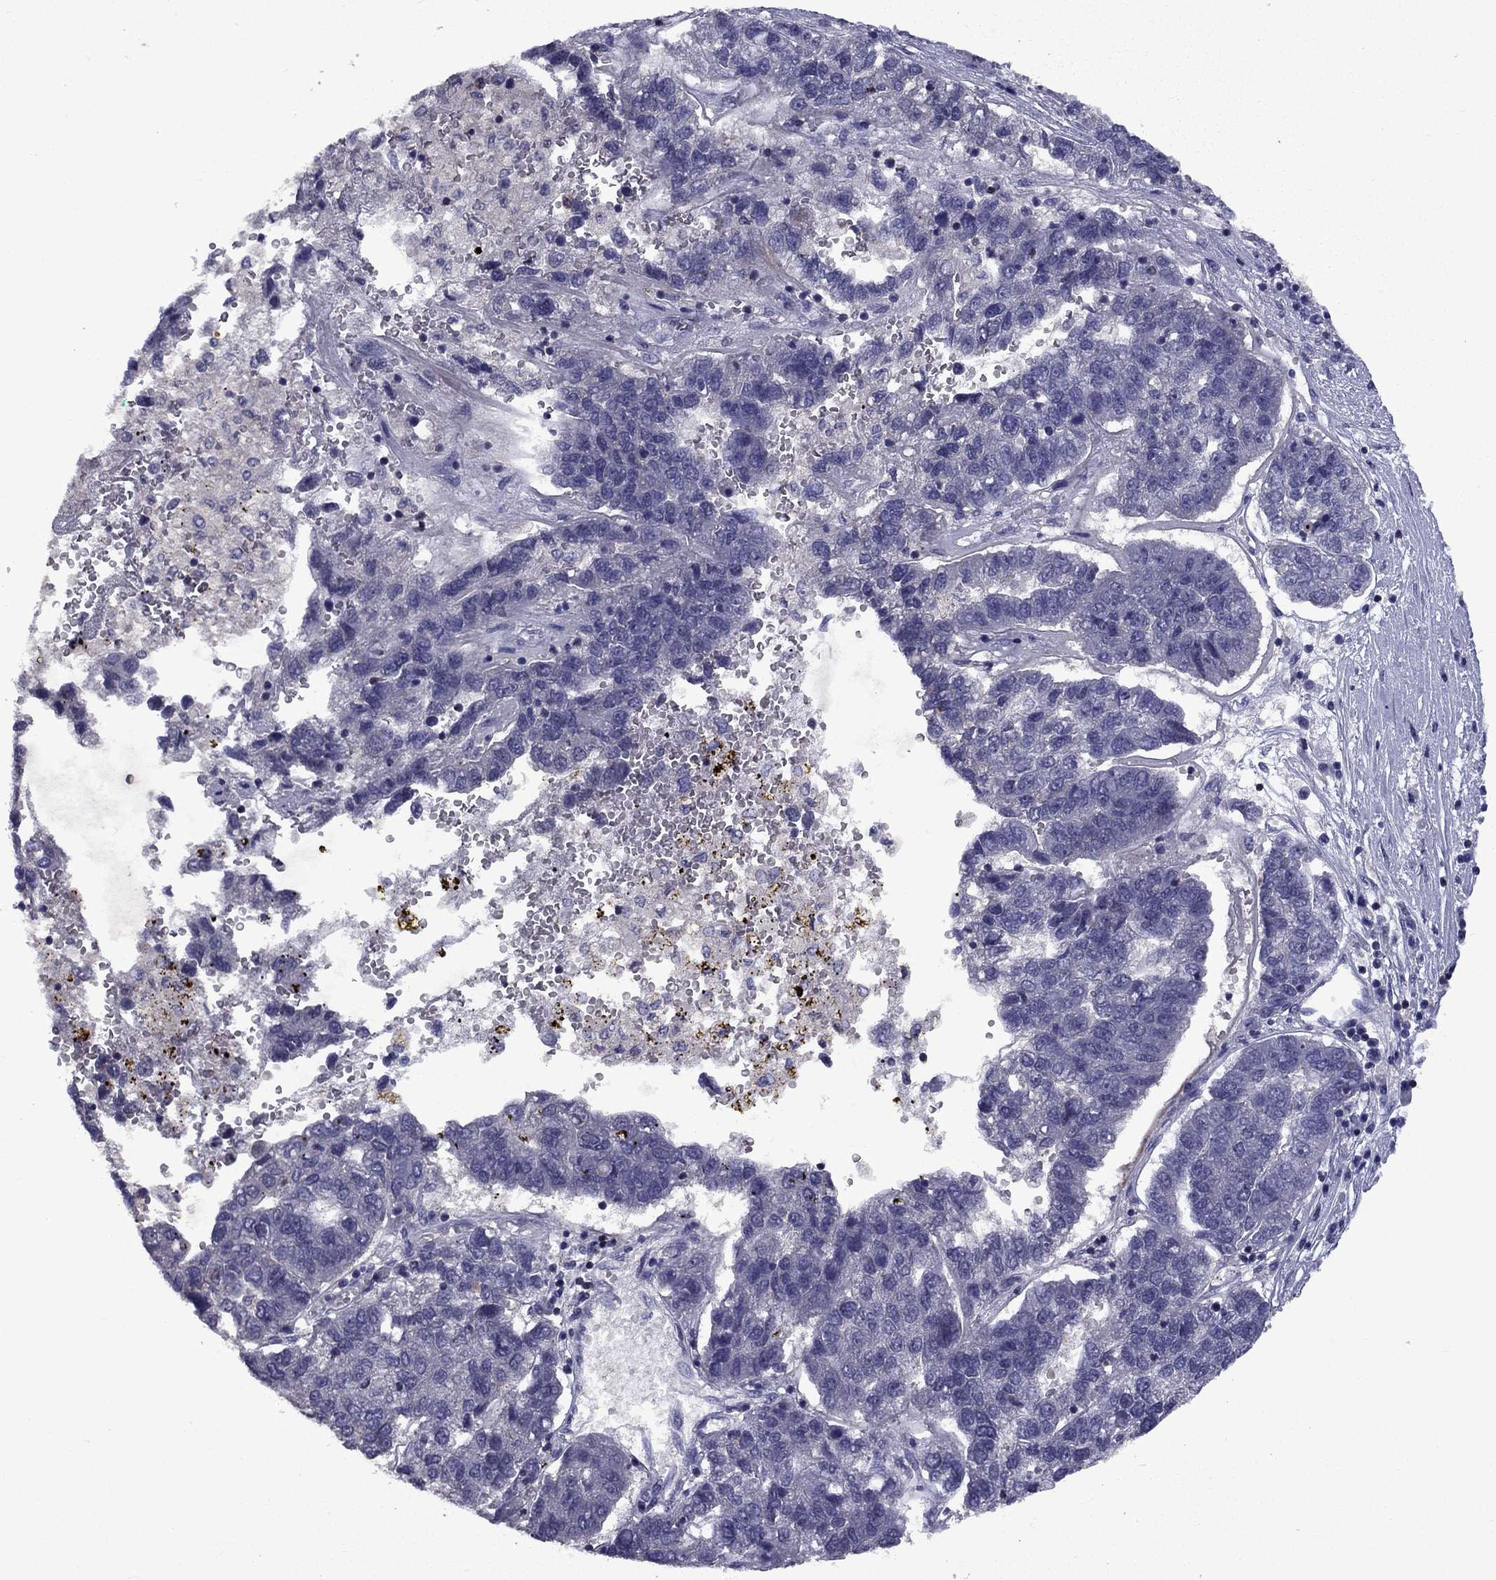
{"staining": {"intensity": "negative", "quantity": "none", "location": "none"}, "tissue": "pancreatic cancer", "cell_type": "Tumor cells", "image_type": "cancer", "snomed": [{"axis": "morphology", "description": "Adenocarcinoma, NOS"}, {"axis": "topography", "description": "Pancreas"}], "caption": "Immunohistochemistry (IHC) micrograph of pancreatic adenocarcinoma stained for a protein (brown), which displays no expression in tumor cells.", "gene": "SNTA1", "patient": {"sex": "female", "age": 61}}